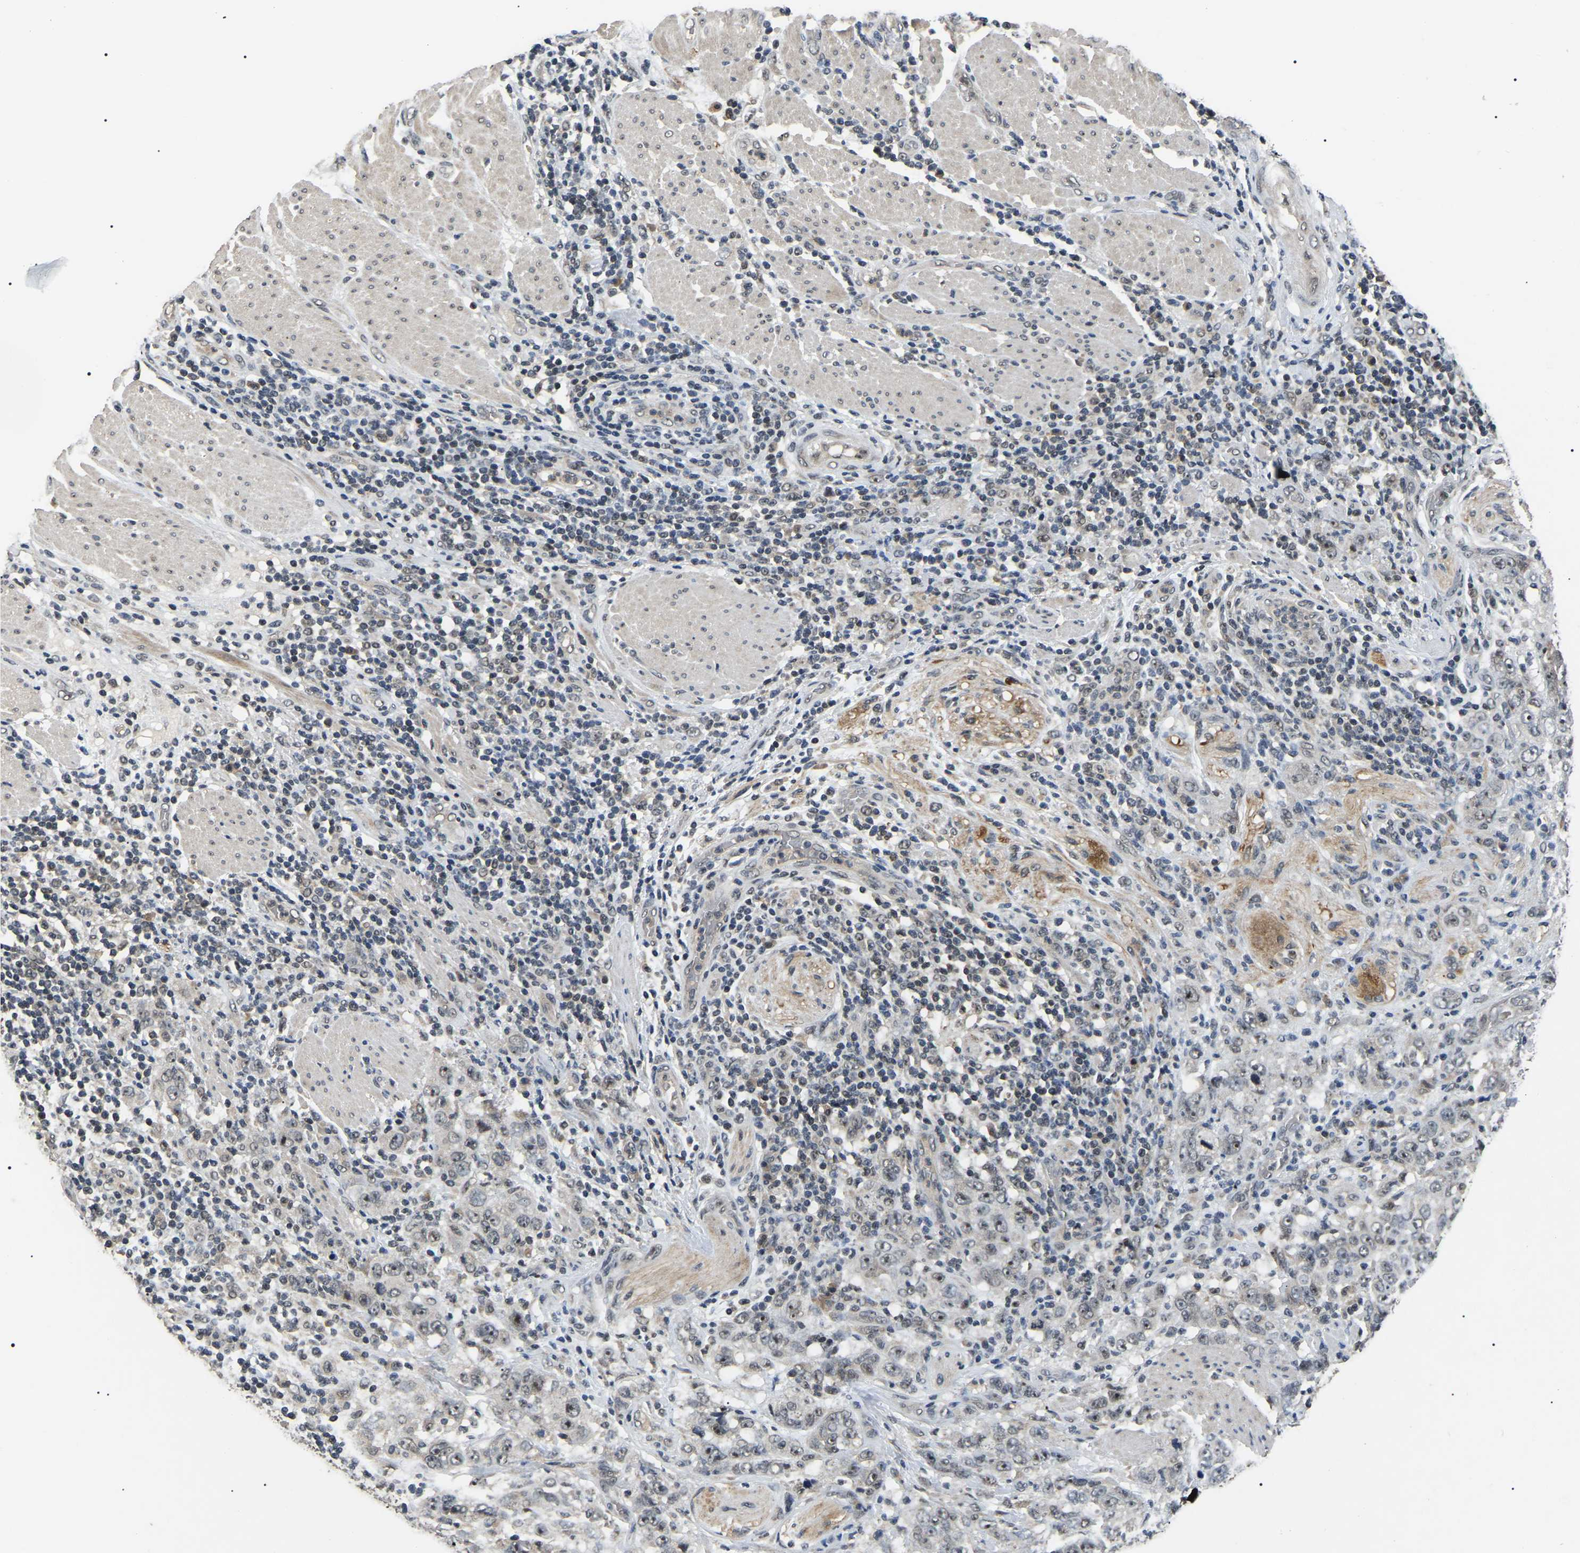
{"staining": {"intensity": "weak", "quantity": ">75%", "location": "nuclear"}, "tissue": "stomach cancer", "cell_type": "Tumor cells", "image_type": "cancer", "snomed": [{"axis": "morphology", "description": "Adenocarcinoma, NOS"}, {"axis": "topography", "description": "Stomach"}], "caption": "A high-resolution photomicrograph shows immunohistochemistry staining of stomach adenocarcinoma, which demonstrates weak nuclear positivity in about >75% of tumor cells.", "gene": "PPM1E", "patient": {"sex": "male", "age": 48}}